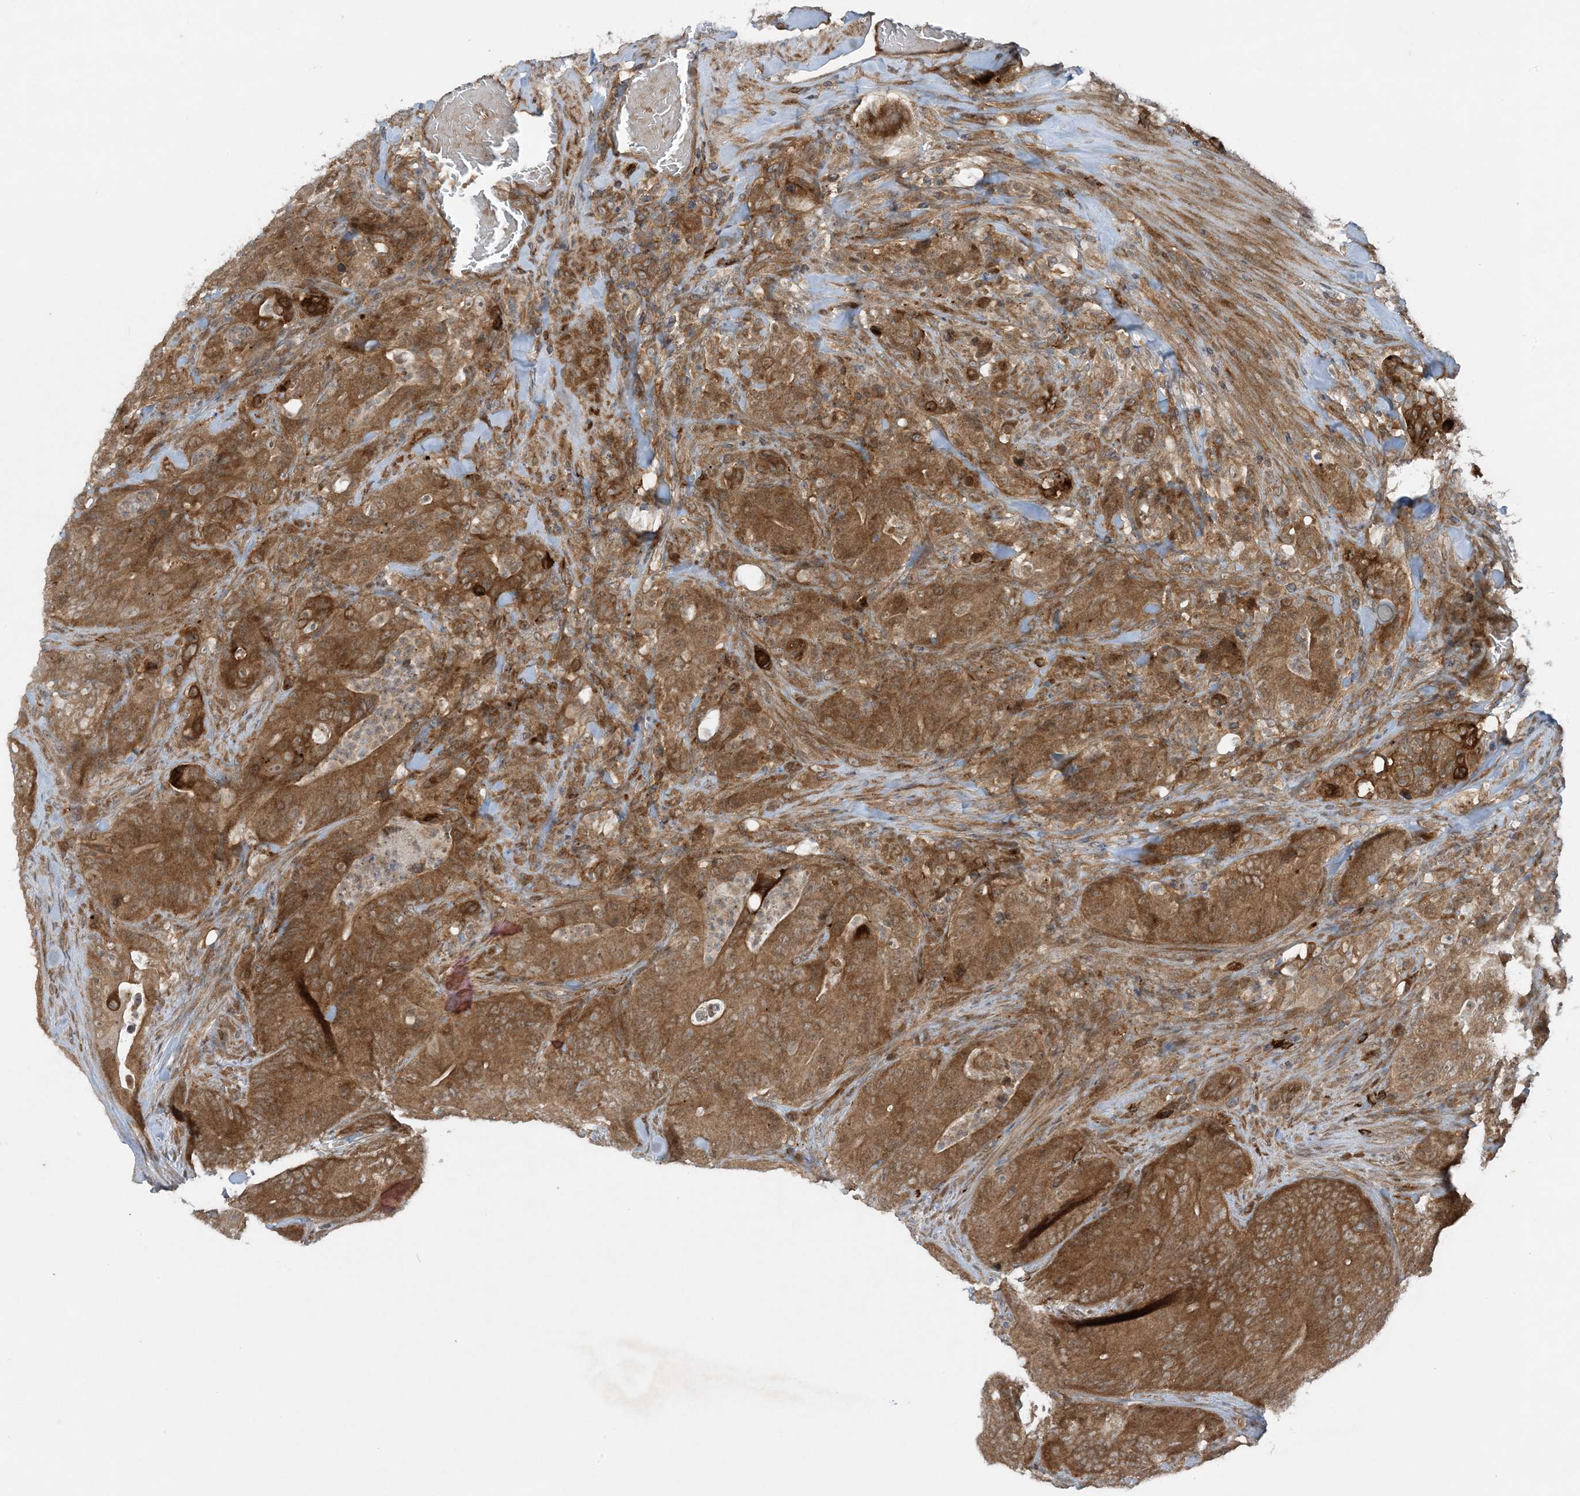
{"staining": {"intensity": "moderate", "quantity": ">75%", "location": "cytoplasmic/membranous"}, "tissue": "colorectal cancer", "cell_type": "Tumor cells", "image_type": "cancer", "snomed": [{"axis": "morphology", "description": "Normal tissue, NOS"}, {"axis": "topography", "description": "Colon"}], "caption": "Colorectal cancer tissue exhibits moderate cytoplasmic/membranous expression in about >75% of tumor cells, visualized by immunohistochemistry. The staining is performed using DAB (3,3'-diaminobenzidine) brown chromogen to label protein expression. The nuclei are counter-stained blue using hematoxylin.", "gene": "STAM2", "patient": {"sex": "female", "age": 82}}